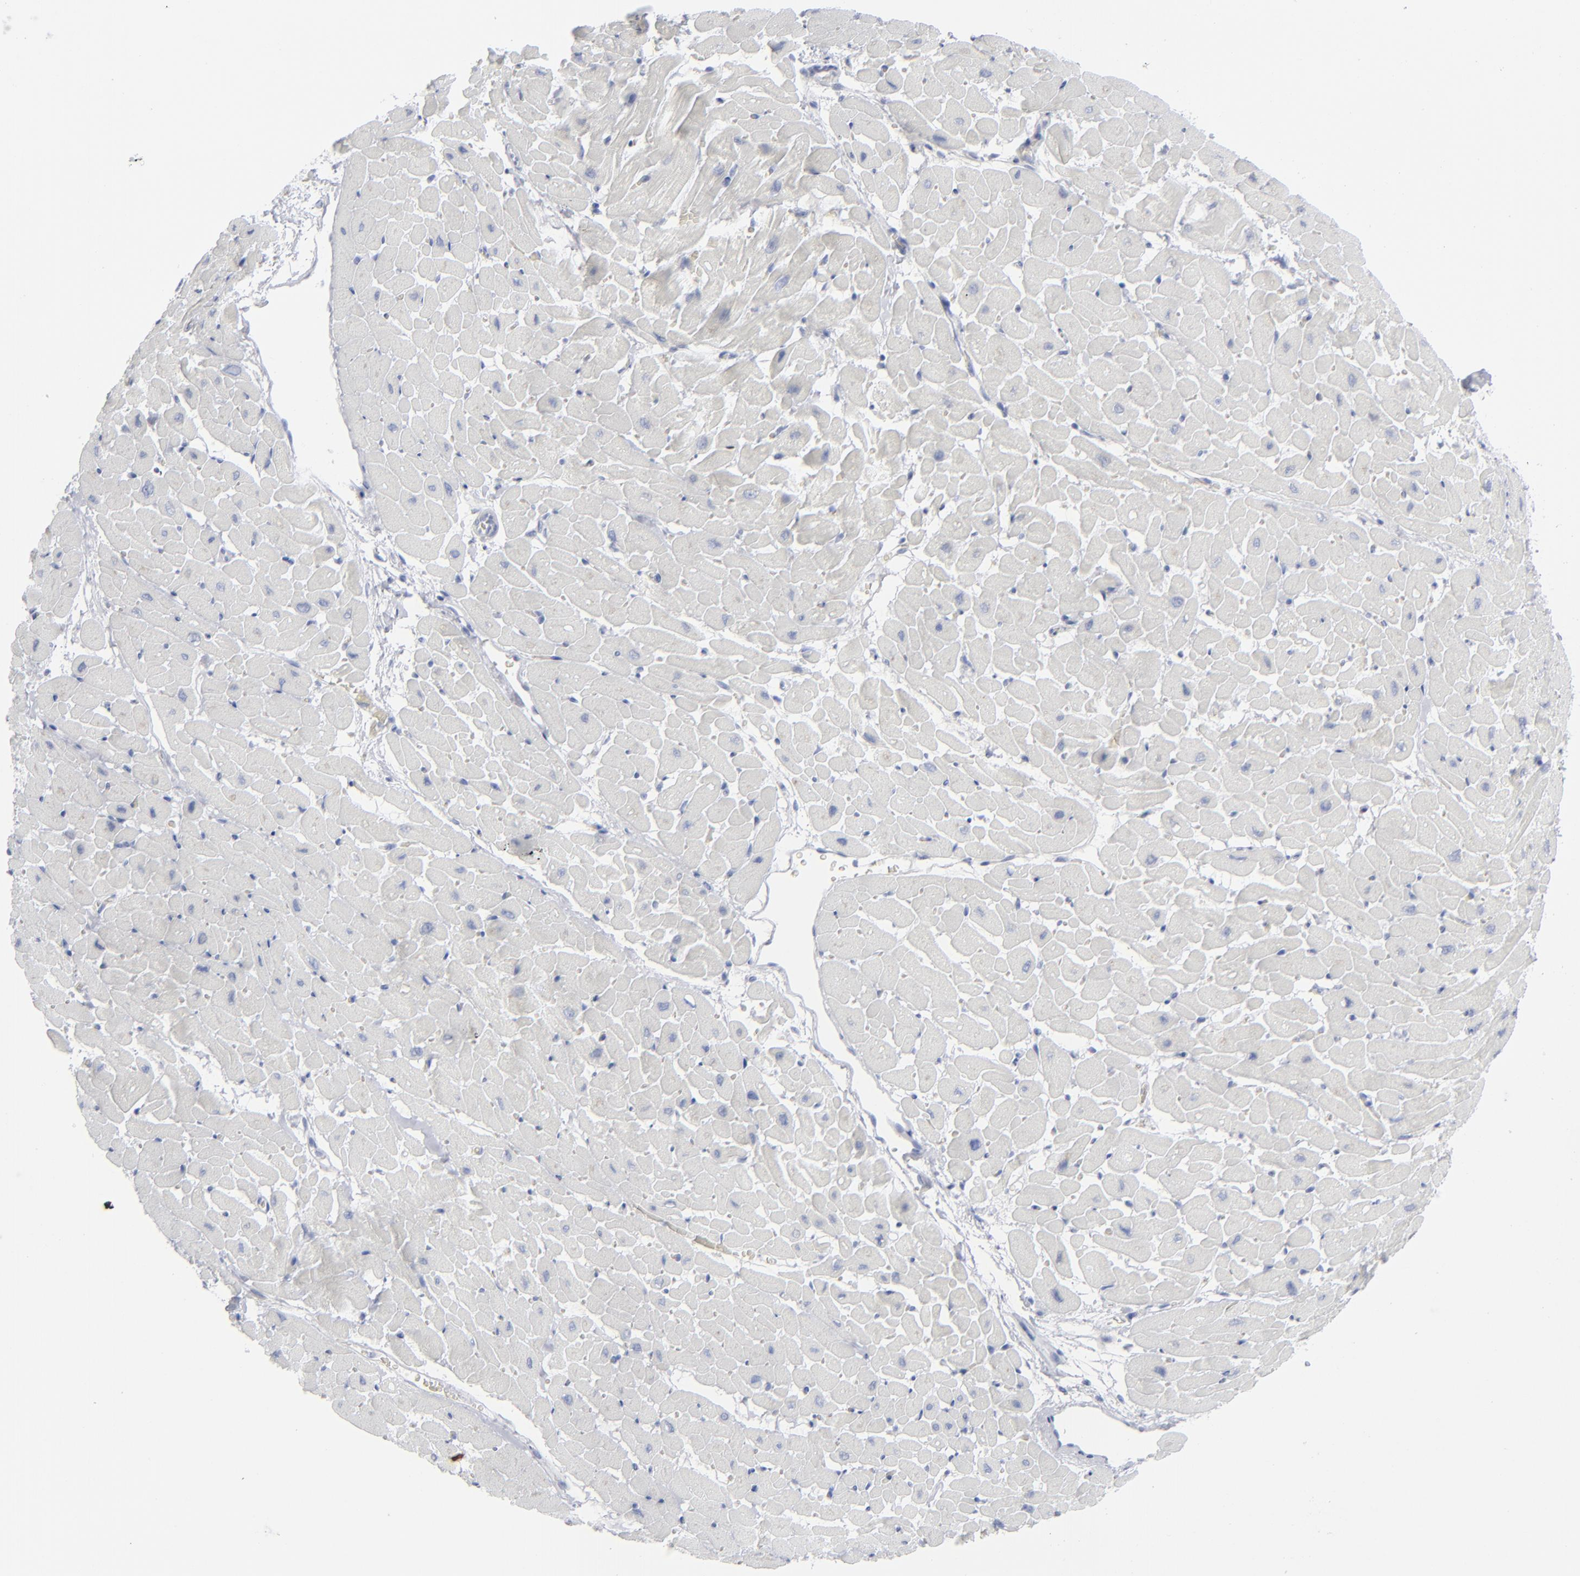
{"staining": {"intensity": "negative", "quantity": "none", "location": "none"}, "tissue": "heart muscle", "cell_type": "Cardiomyocytes", "image_type": "normal", "snomed": [{"axis": "morphology", "description": "Normal tissue, NOS"}, {"axis": "topography", "description": "Heart"}], "caption": "Micrograph shows no significant protein positivity in cardiomyocytes of unremarkable heart muscle. (DAB (3,3'-diaminobenzidine) IHC with hematoxylin counter stain).", "gene": "MSLN", "patient": {"sex": "male", "age": 45}}